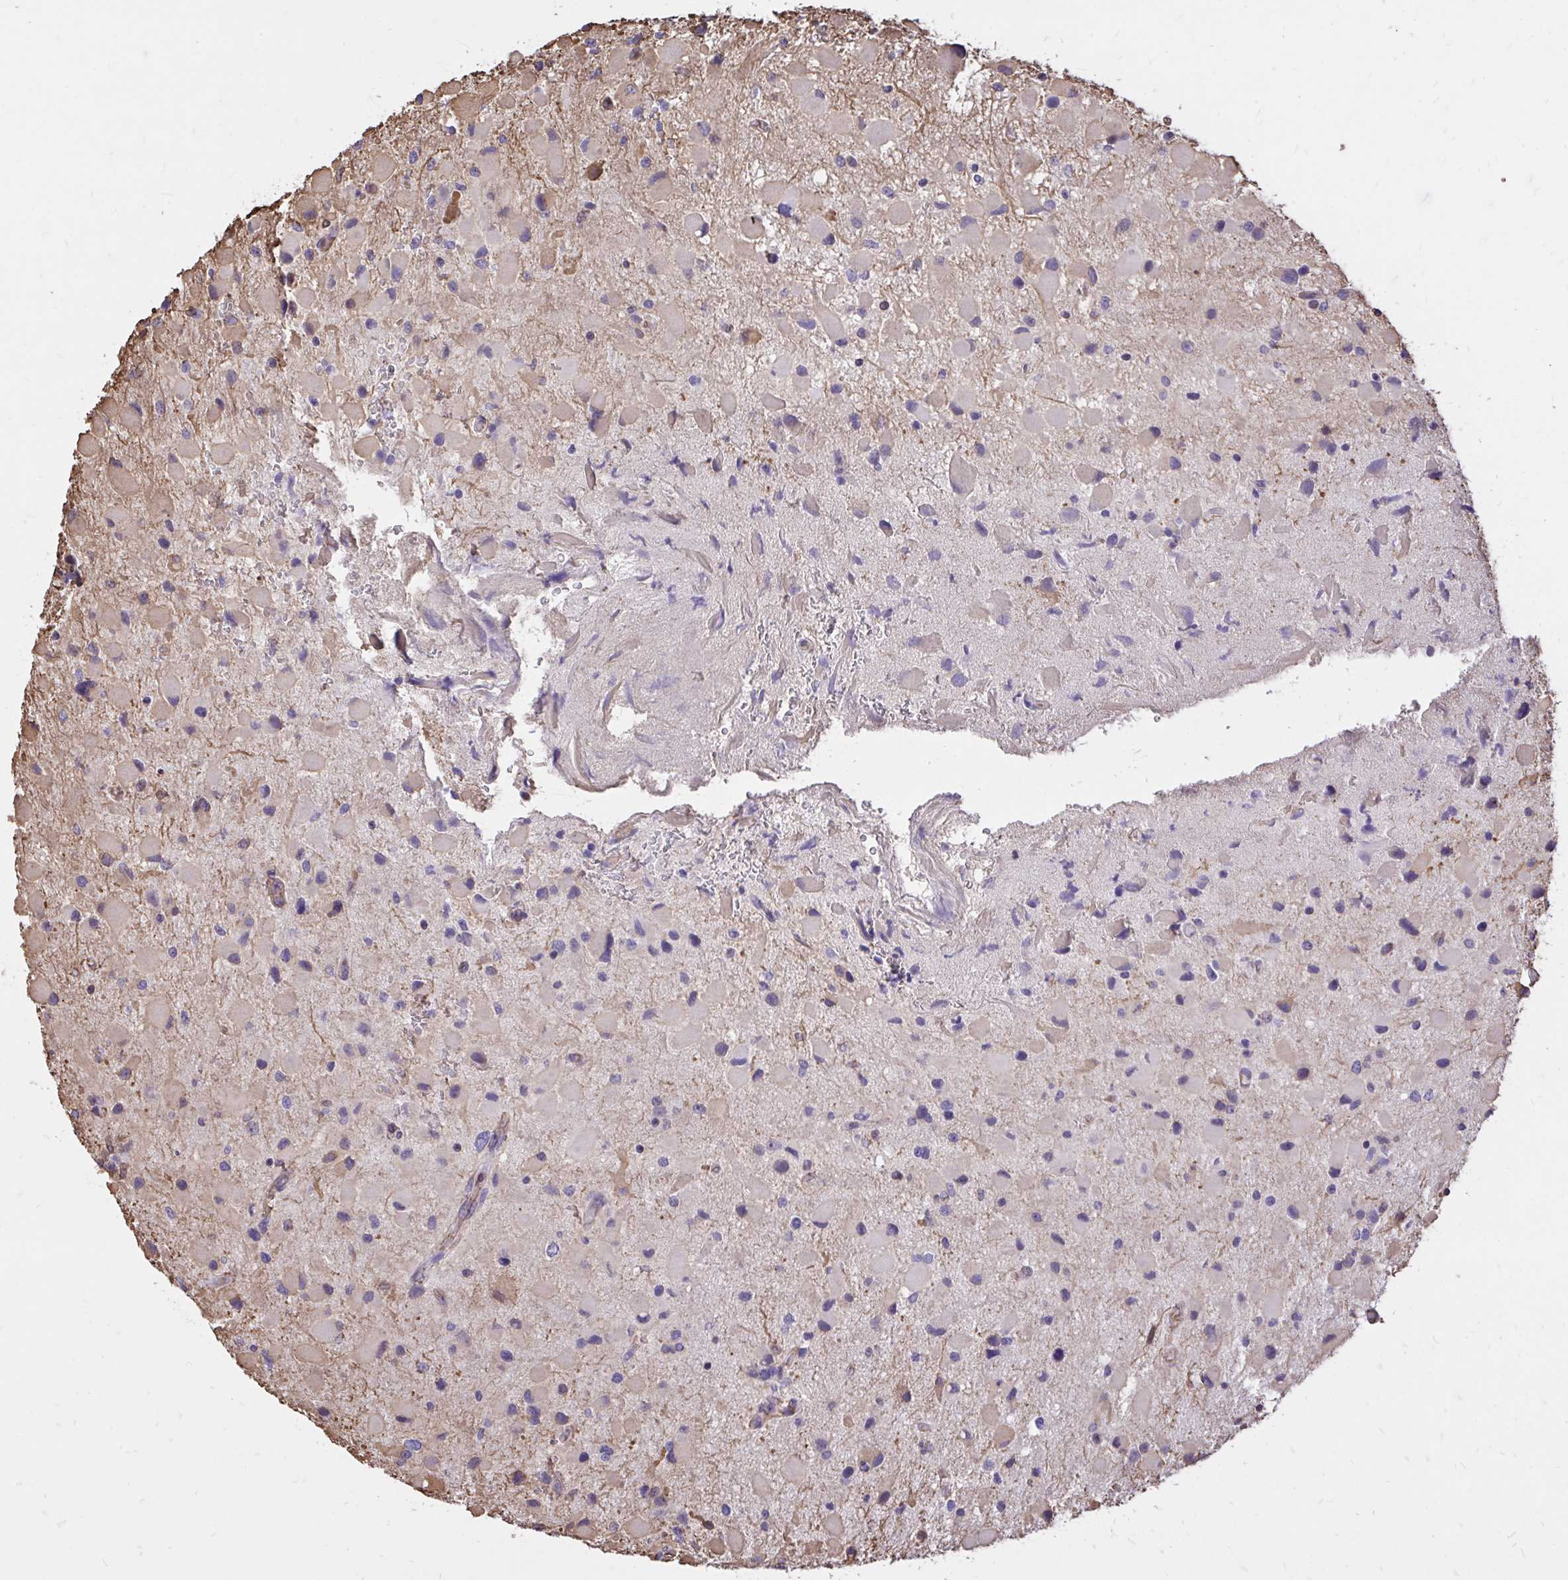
{"staining": {"intensity": "negative", "quantity": "none", "location": "none"}, "tissue": "glioma", "cell_type": "Tumor cells", "image_type": "cancer", "snomed": [{"axis": "morphology", "description": "Glioma, malignant, Low grade"}, {"axis": "topography", "description": "Brain"}], "caption": "There is no significant positivity in tumor cells of glioma. Nuclei are stained in blue.", "gene": "RNF103", "patient": {"sex": "female", "age": 32}}